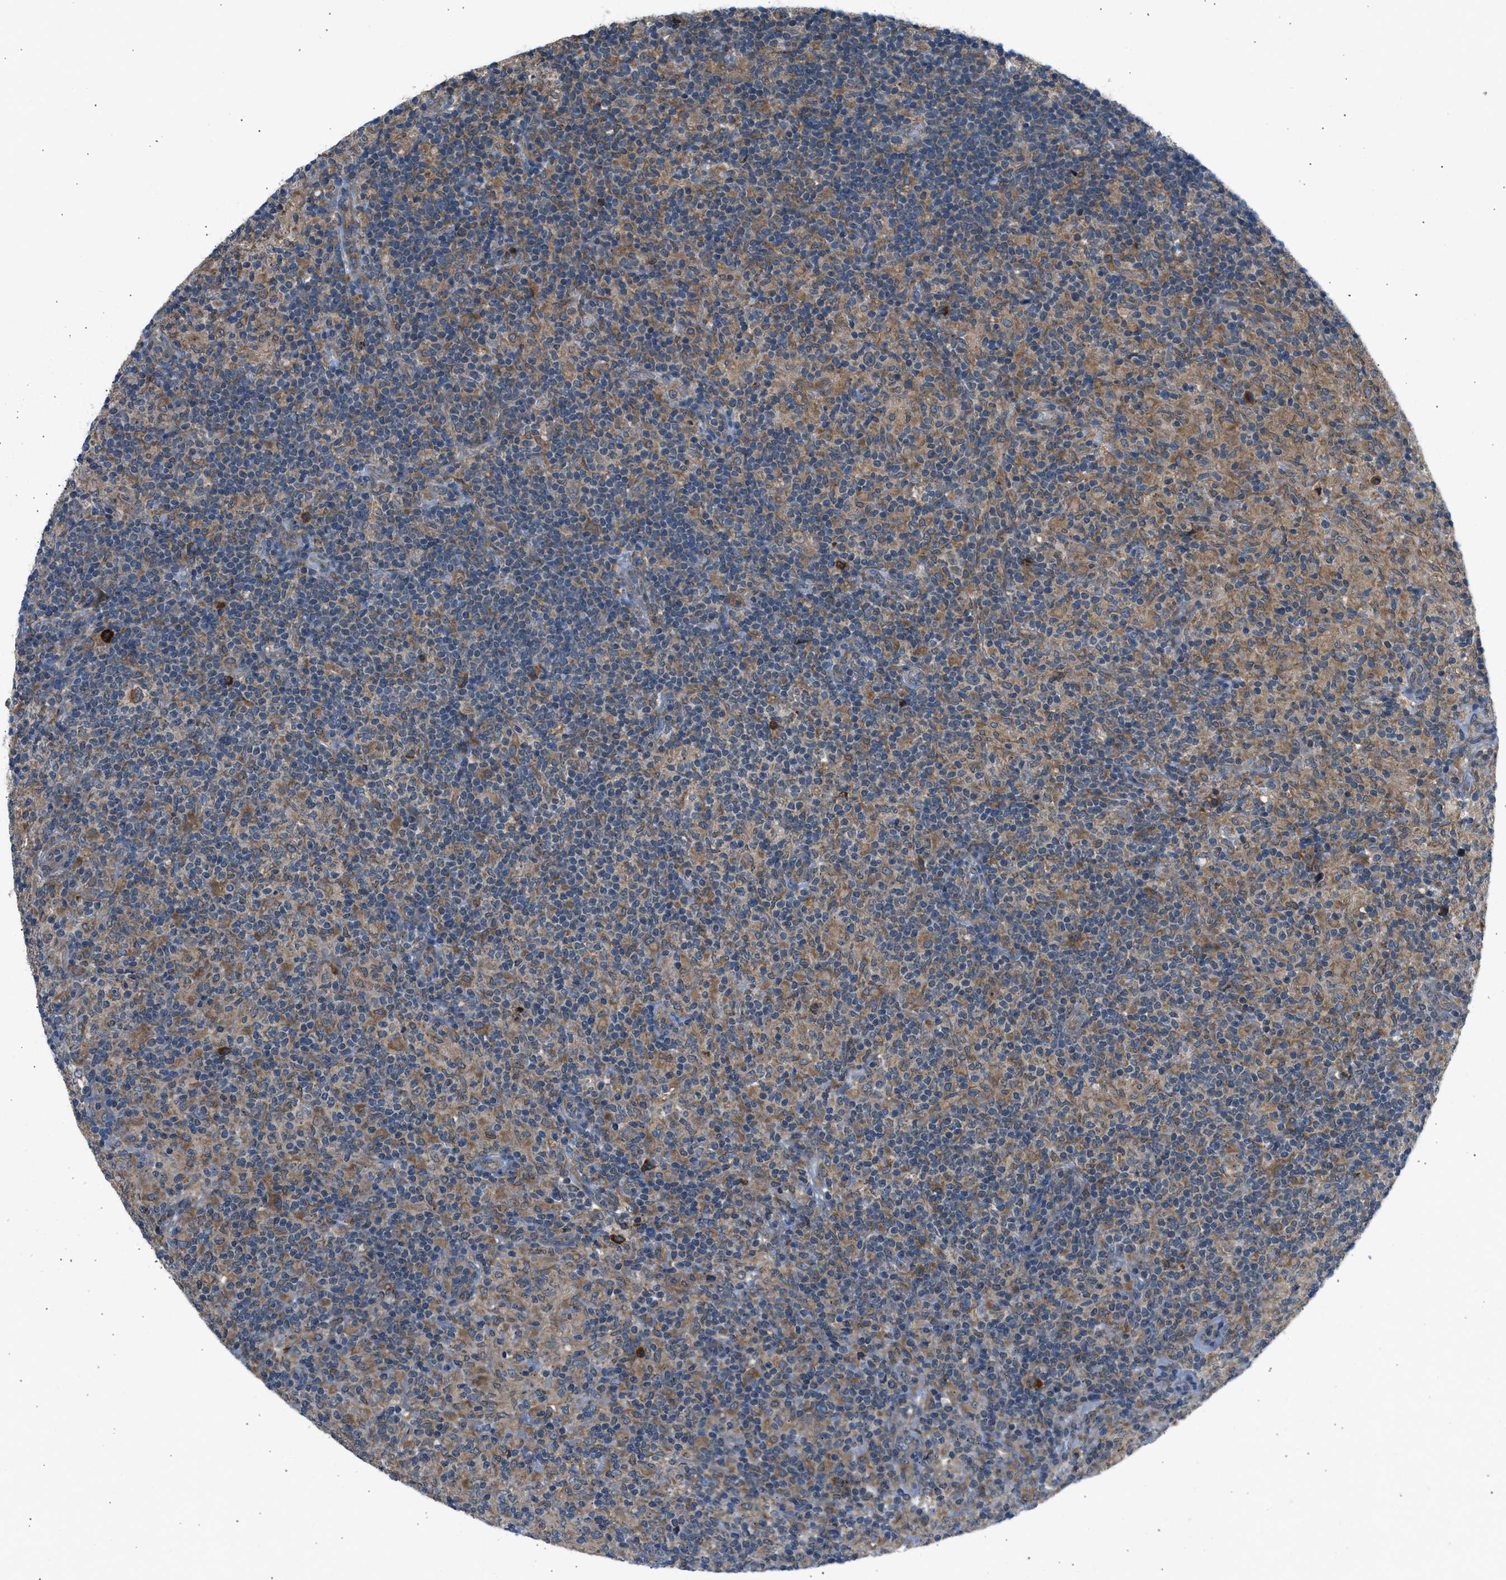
{"staining": {"intensity": "moderate", "quantity": ">75%", "location": "cytoplasmic/membranous"}, "tissue": "lymphoma", "cell_type": "Tumor cells", "image_type": "cancer", "snomed": [{"axis": "morphology", "description": "Hodgkin's disease, NOS"}, {"axis": "topography", "description": "Lymph node"}], "caption": "Immunohistochemistry micrograph of human Hodgkin's disease stained for a protein (brown), which shows medium levels of moderate cytoplasmic/membranous staining in approximately >75% of tumor cells.", "gene": "EDARADD", "patient": {"sex": "male", "age": 70}}